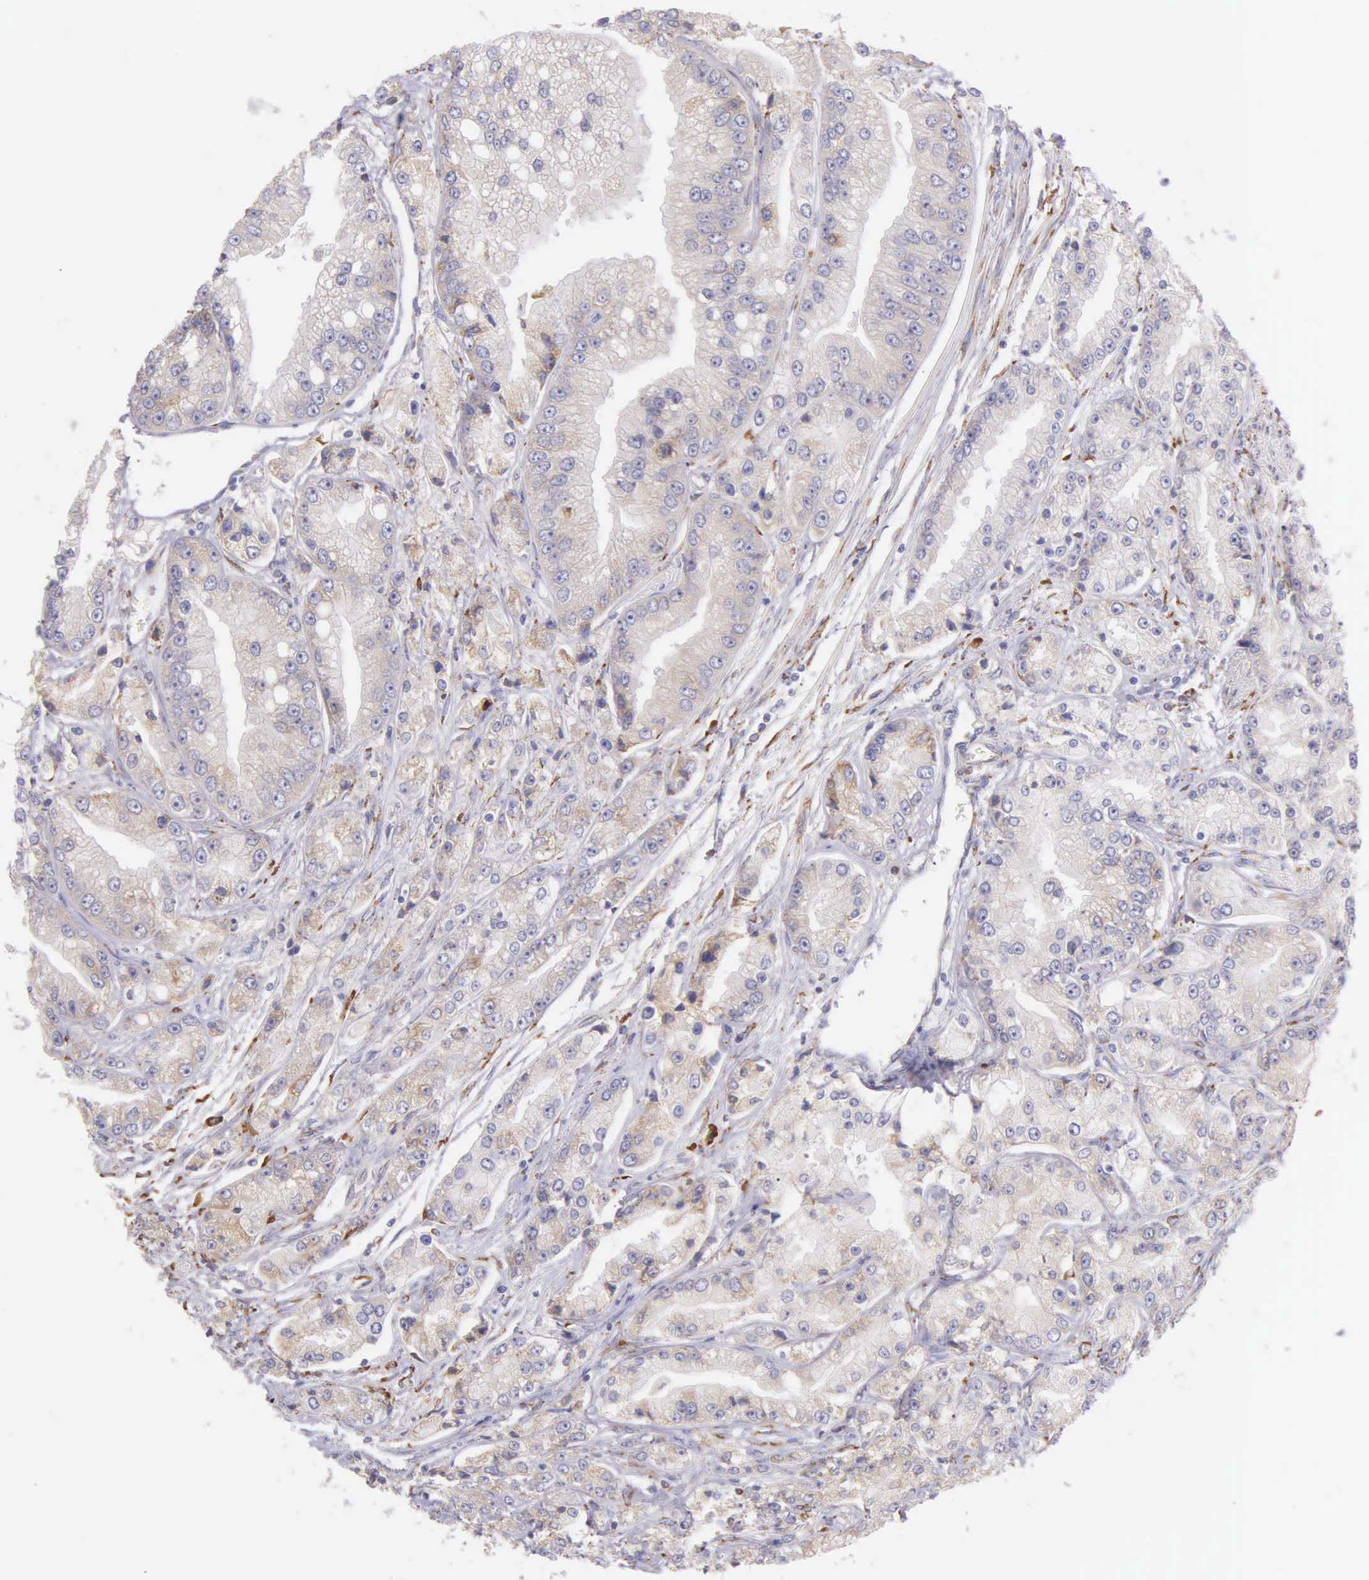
{"staining": {"intensity": "weak", "quantity": "25%-75%", "location": "cytoplasmic/membranous"}, "tissue": "prostate cancer", "cell_type": "Tumor cells", "image_type": "cancer", "snomed": [{"axis": "morphology", "description": "Adenocarcinoma, Medium grade"}, {"axis": "topography", "description": "Prostate"}], "caption": "Tumor cells demonstrate weak cytoplasmic/membranous staining in about 25%-75% of cells in medium-grade adenocarcinoma (prostate).", "gene": "CKAP4", "patient": {"sex": "male", "age": 72}}